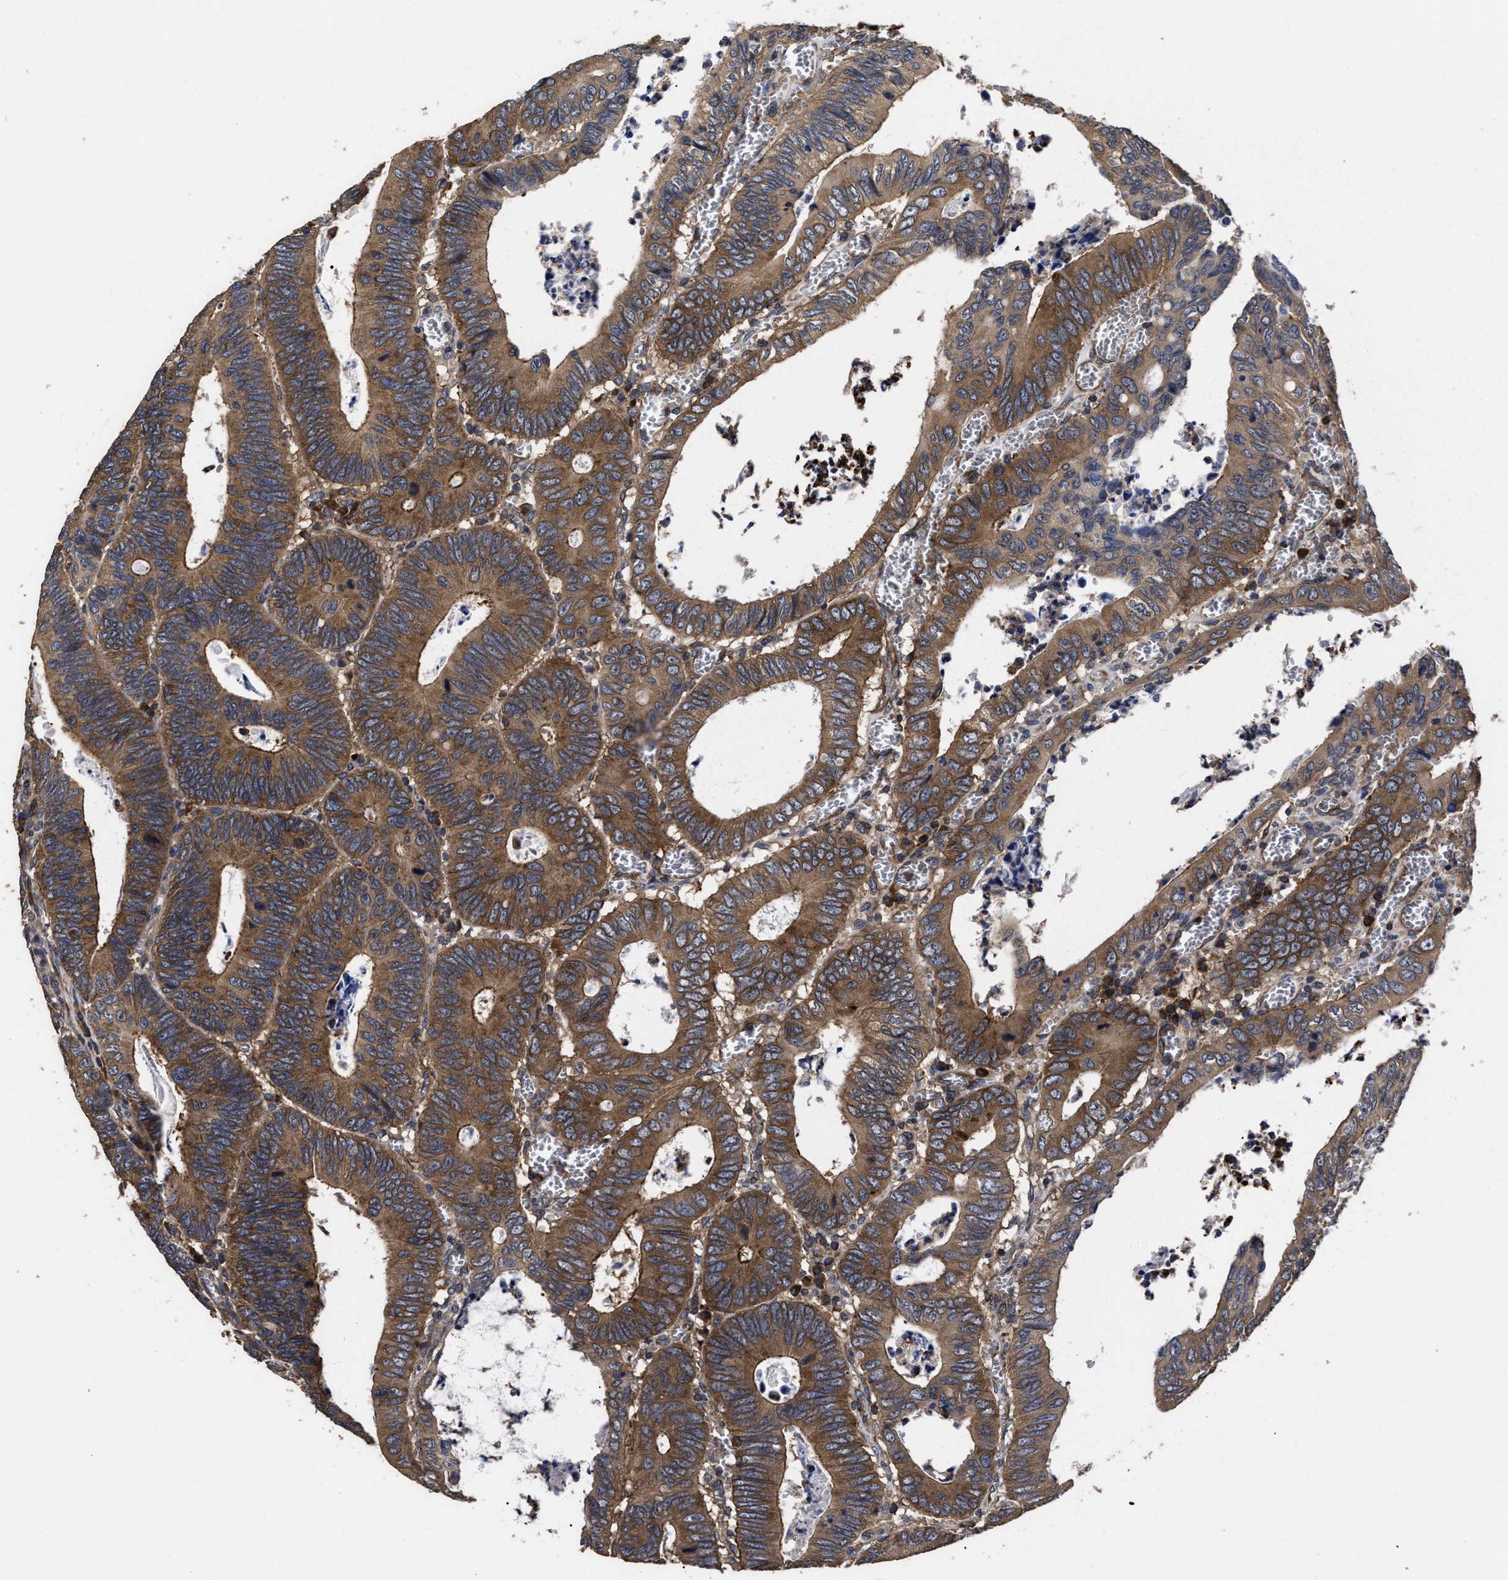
{"staining": {"intensity": "strong", "quantity": ">75%", "location": "cytoplasmic/membranous"}, "tissue": "colorectal cancer", "cell_type": "Tumor cells", "image_type": "cancer", "snomed": [{"axis": "morphology", "description": "Inflammation, NOS"}, {"axis": "morphology", "description": "Adenocarcinoma, NOS"}, {"axis": "topography", "description": "Colon"}], "caption": "High-magnification brightfield microscopy of colorectal adenocarcinoma stained with DAB (brown) and counterstained with hematoxylin (blue). tumor cells exhibit strong cytoplasmic/membranous positivity is present in approximately>75% of cells. Nuclei are stained in blue.", "gene": "AVEN", "patient": {"sex": "male", "age": 72}}